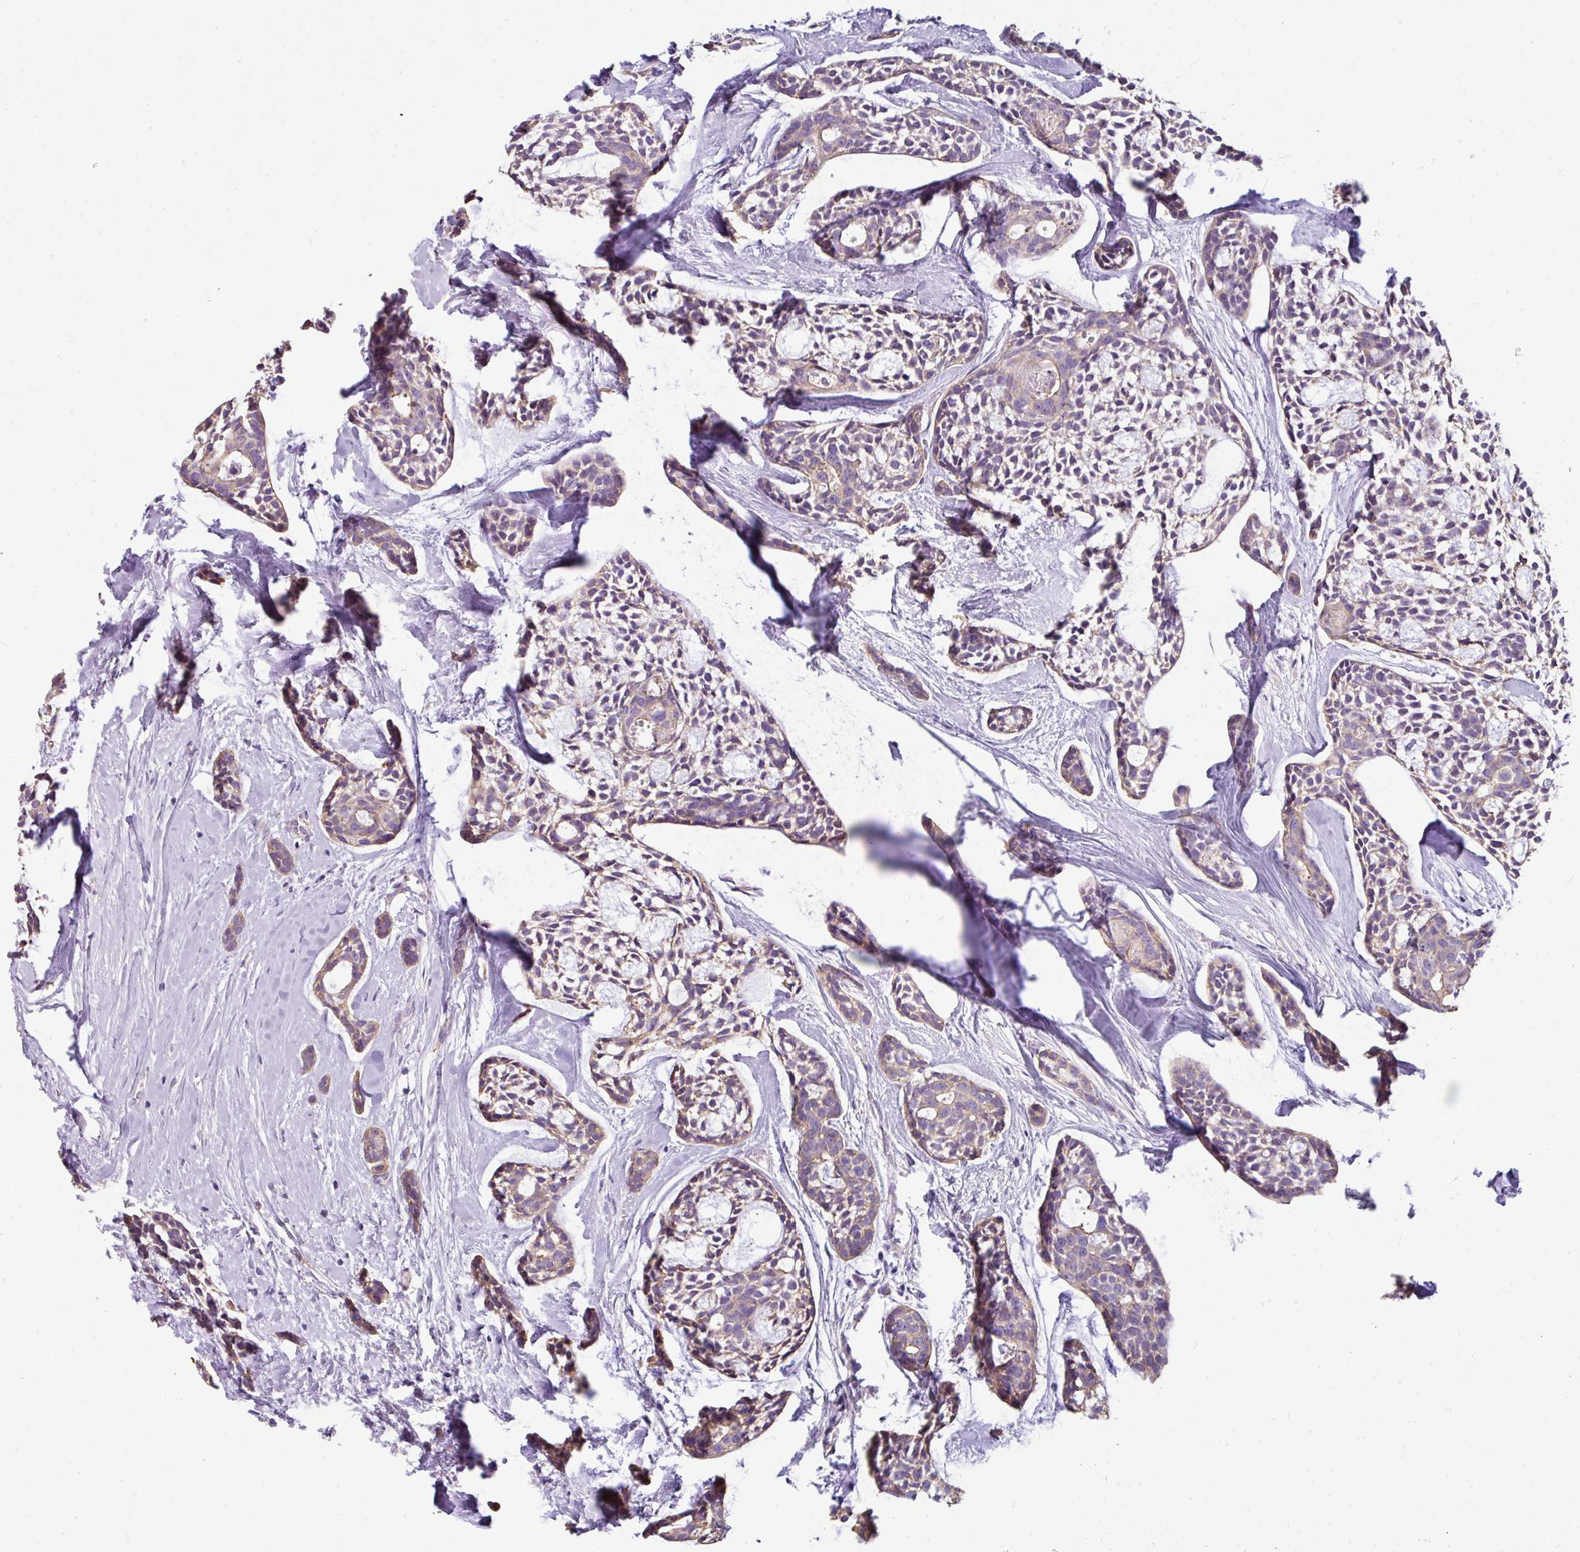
{"staining": {"intensity": "weak", "quantity": ">75%", "location": "cytoplasmic/membranous"}, "tissue": "head and neck cancer", "cell_type": "Tumor cells", "image_type": "cancer", "snomed": [{"axis": "morphology", "description": "Adenocarcinoma, NOS"}, {"axis": "topography", "description": "Subcutis"}, {"axis": "topography", "description": "Head-Neck"}], "caption": "This is an image of IHC staining of adenocarcinoma (head and neck), which shows weak positivity in the cytoplasmic/membranous of tumor cells.", "gene": "PALS2", "patient": {"sex": "female", "age": 73}}